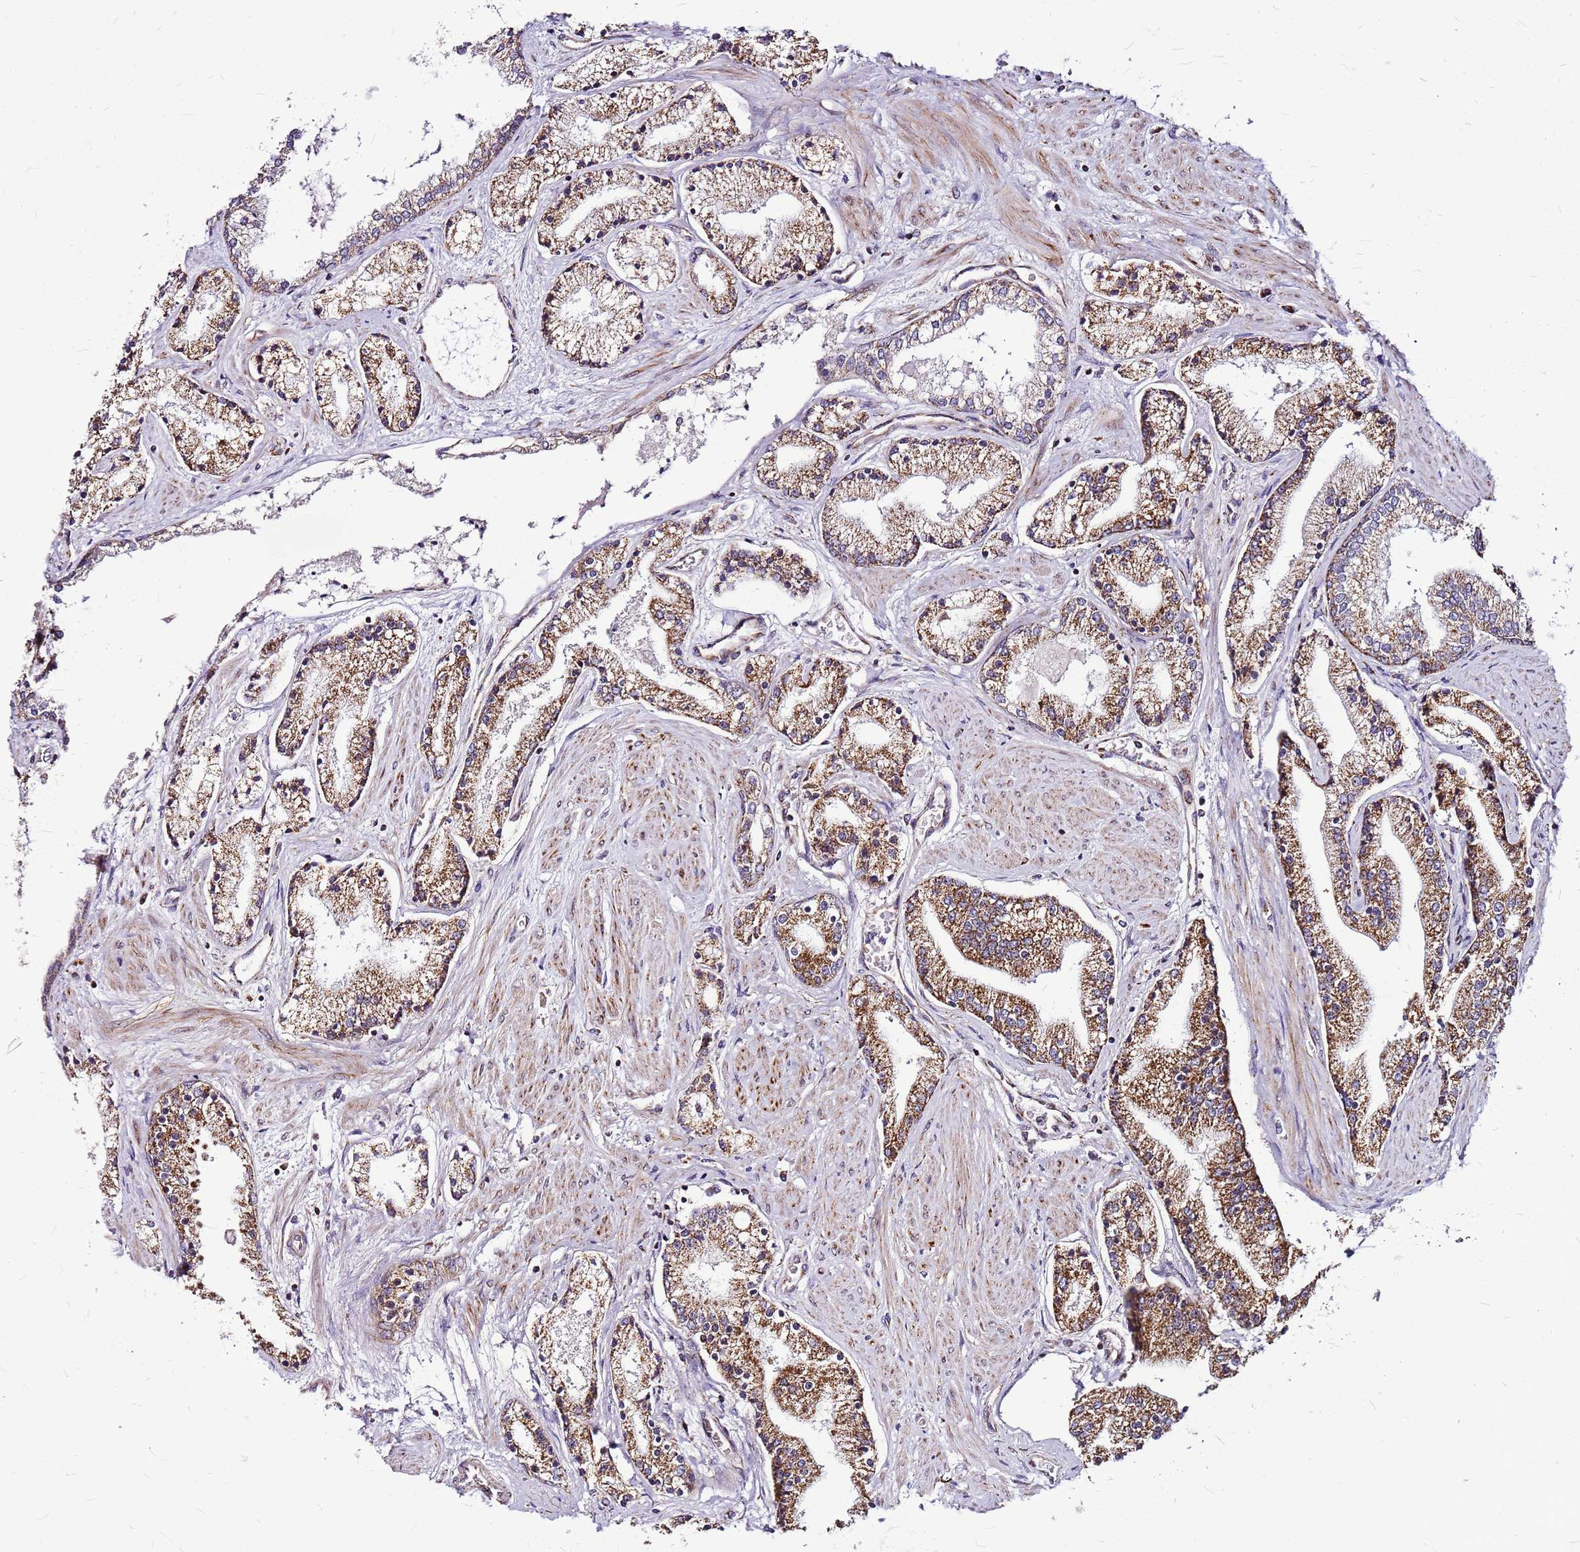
{"staining": {"intensity": "moderate", "quantity": ">75%", "location": "cytoplasmic/membranous"}, "tissue": "prostate cancer", "cell_type": "Tumor cells", "image_type": "cancer", "snomed": [{"axis": "morphology", "description": "Adenocarcinoma, High grade"}, {"axis": "topography", "description": "Prostate"}], "caption": "Protein staining exhibits moderate cytoplasmic/membranous expression in about >75% of tumor cells in prostate cancer.", "gene": "OR51T1", "patient": {"sex": "male", "age": 67}}